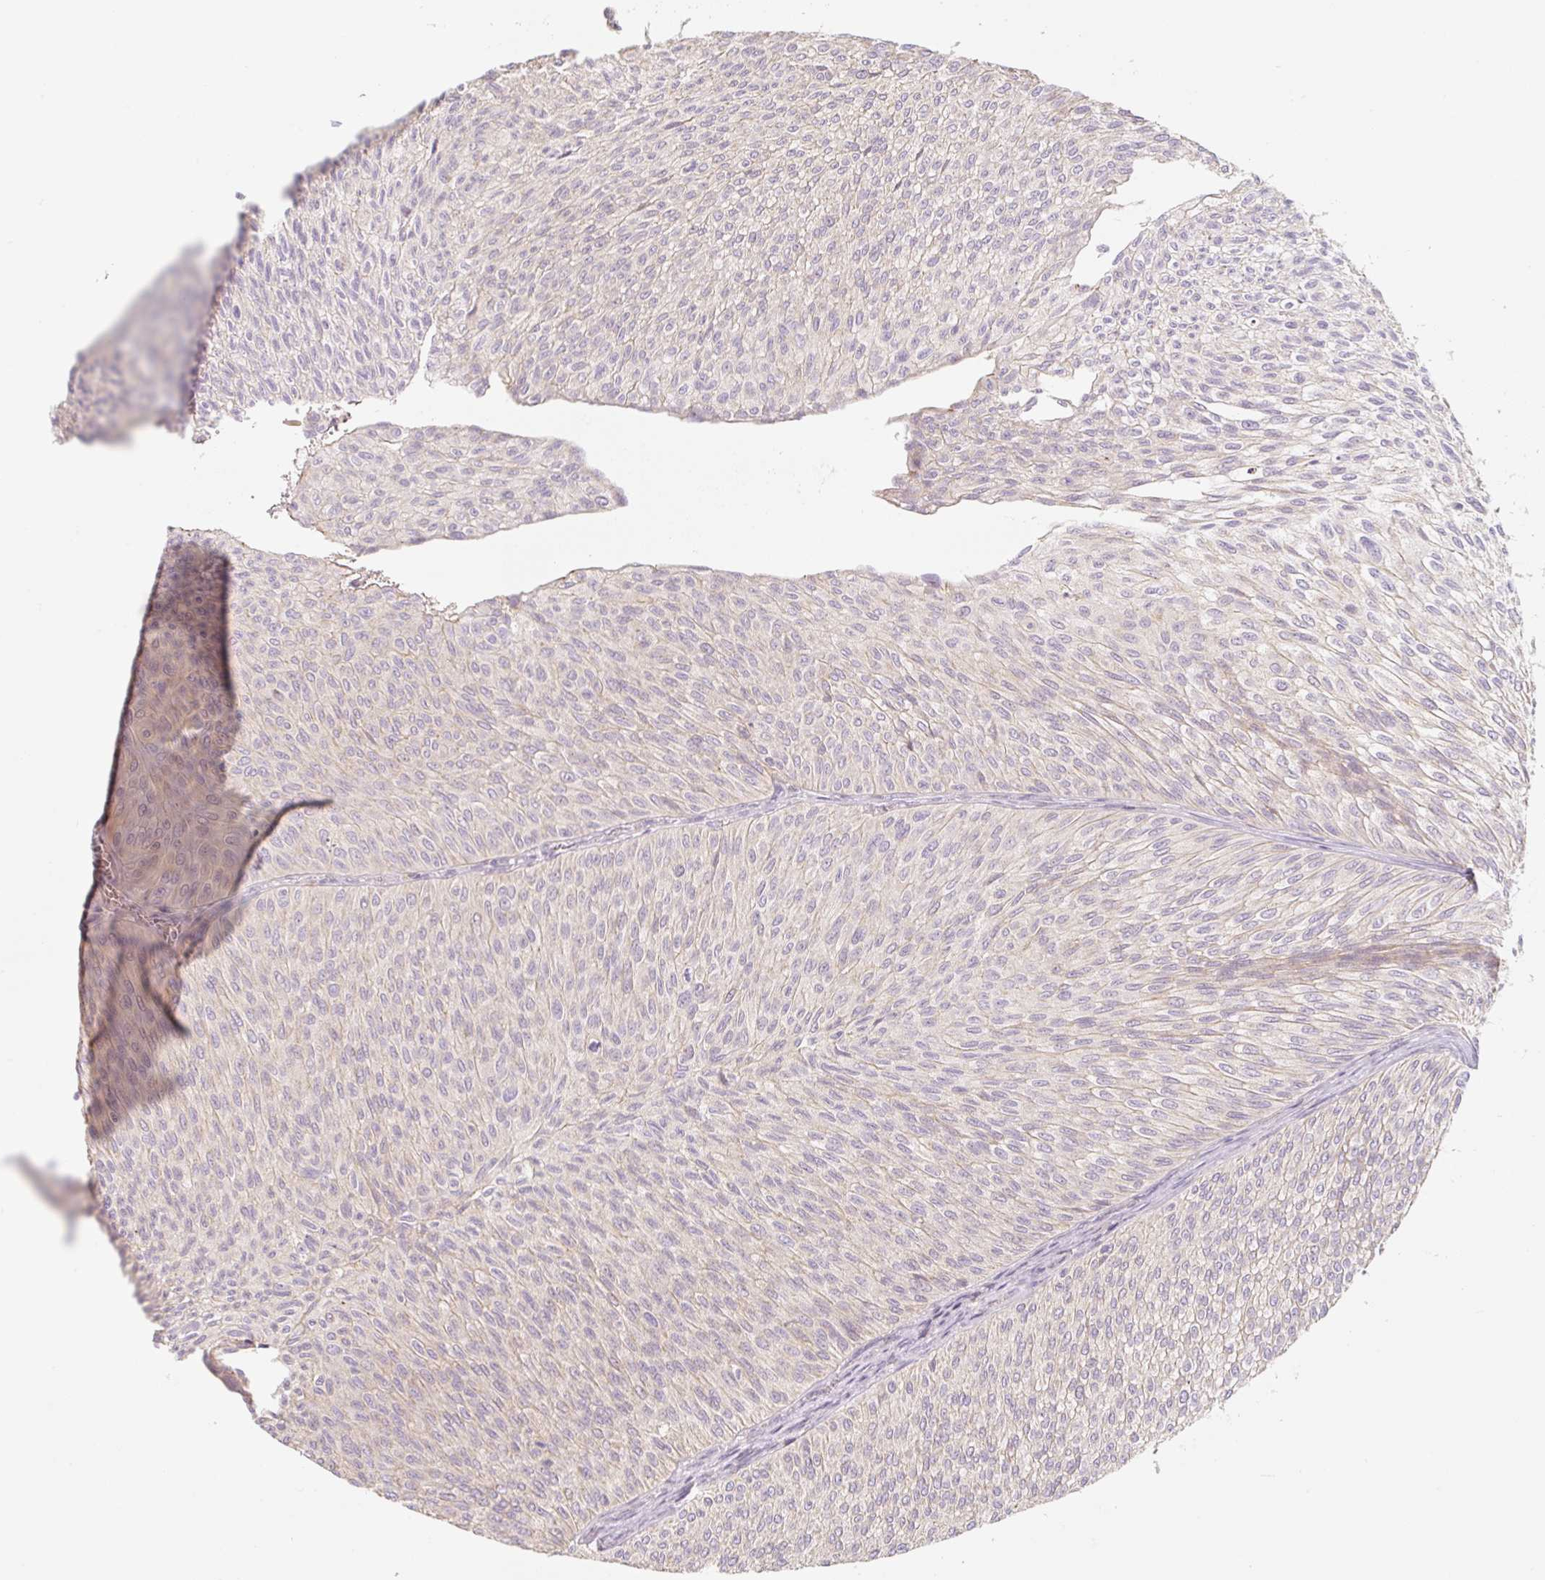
{"staining": {"intensity": "negative", "quantity": "none", "location": "none"}, "tissue": "urothelial cancer", "cell_type": "Tumor cells", "image_type": "cancer", "snomed": [{"axis": "morphology", "description": "Urothelial carcinoma, Low grade"}, {"axis": "topography", "description": "Urinary bladder"}], "caption": "IHC image of neoplastic tissue: human urothelial cancer stained with DAB (3,3'-diaminobenzidine) displays no significant protein staining in tumor cells. Nuclei are stained in blue.", "gene": "MIA2", "patient": {"sex": "male", "age": 91}}